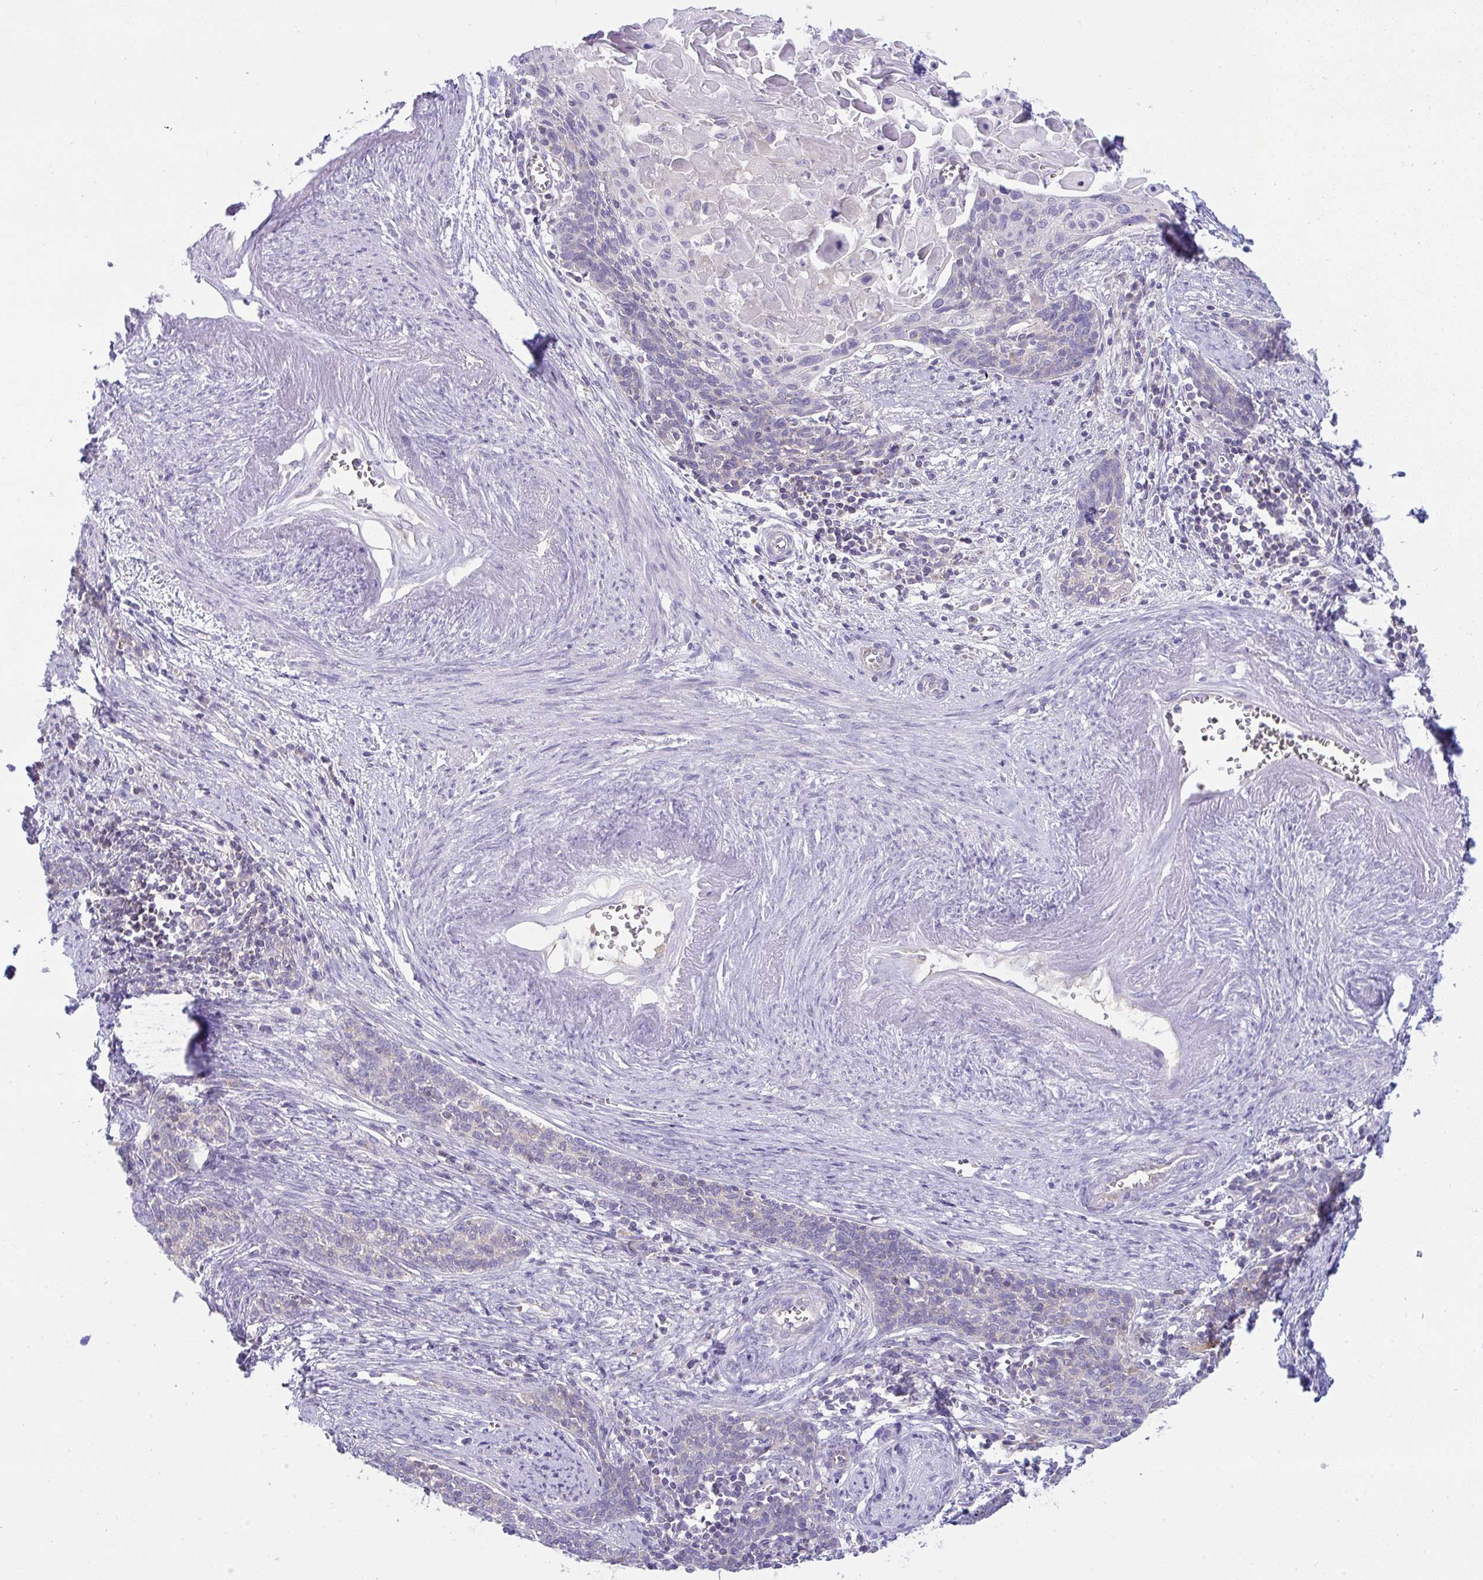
{"staining": {"intensity": "negative", "quantity": "none", "location": "none"}, "tissue": "cervical cancer", "cell_type": "Tumor cells", "image_type": "cancer", "snomed": [{"axis": "morphology", "description": "Squamous cell carcinoma, NOS"}, {"axis": "topography", "description": "Cervix"}], "caption": "Immunohistochemistry micrograph of neoplastic tissue: human cervical squamous cell carcinoma stained with DAB (3,3'-diaminobenzidine) demonstrates no significant protein staining in tumor cells. (DAB immunohistochemistry (IHC), high magnification).", "gene": "PLA2G12B", "patient": {"sex": "female", "age": 39}}